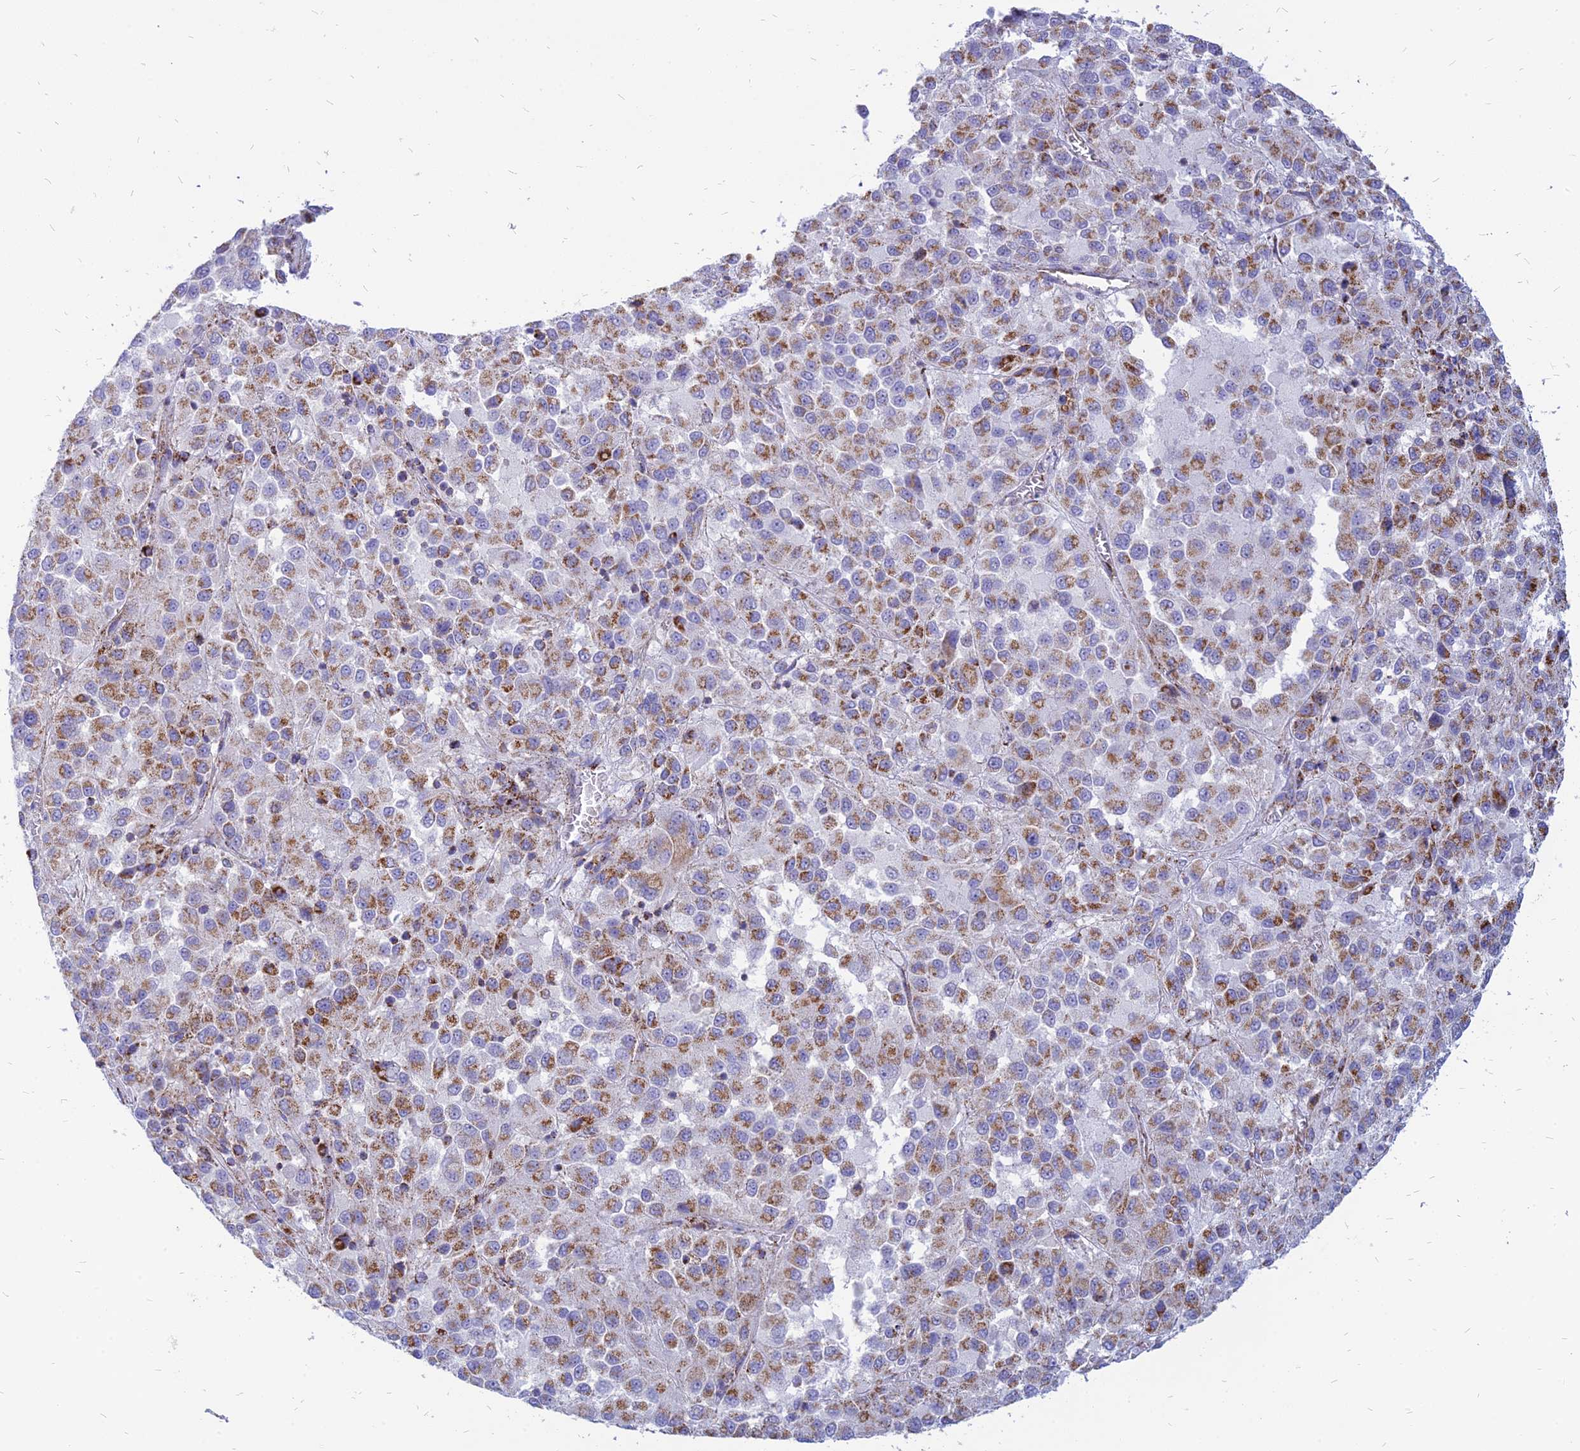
{"staining": {"intensity": "moderate", "quantity": "25%-75%", "location": "cytoplasmic/membranous"}, "tissue": "melanoma", "cell_type": "Tumor cells", "image_type": "cancer", "snomed": [{"axis": "morphology", "description": "Malignant melanoma, Metastatic site"}, {"axis": "topography", "description": "Lung"}], "caption": "Immunohistochemistry micrograph of neoplastic tissue: melanoma stained using immunohistochemistry exhibits medium levels of moderate protein expression localized specifically in the cytoplasmic/membranous of tumor cells, appearing as a cytoplasmic/membranous brown color.", "gene": "PACC1", "patient": {"sex": "male", "age": 64}}